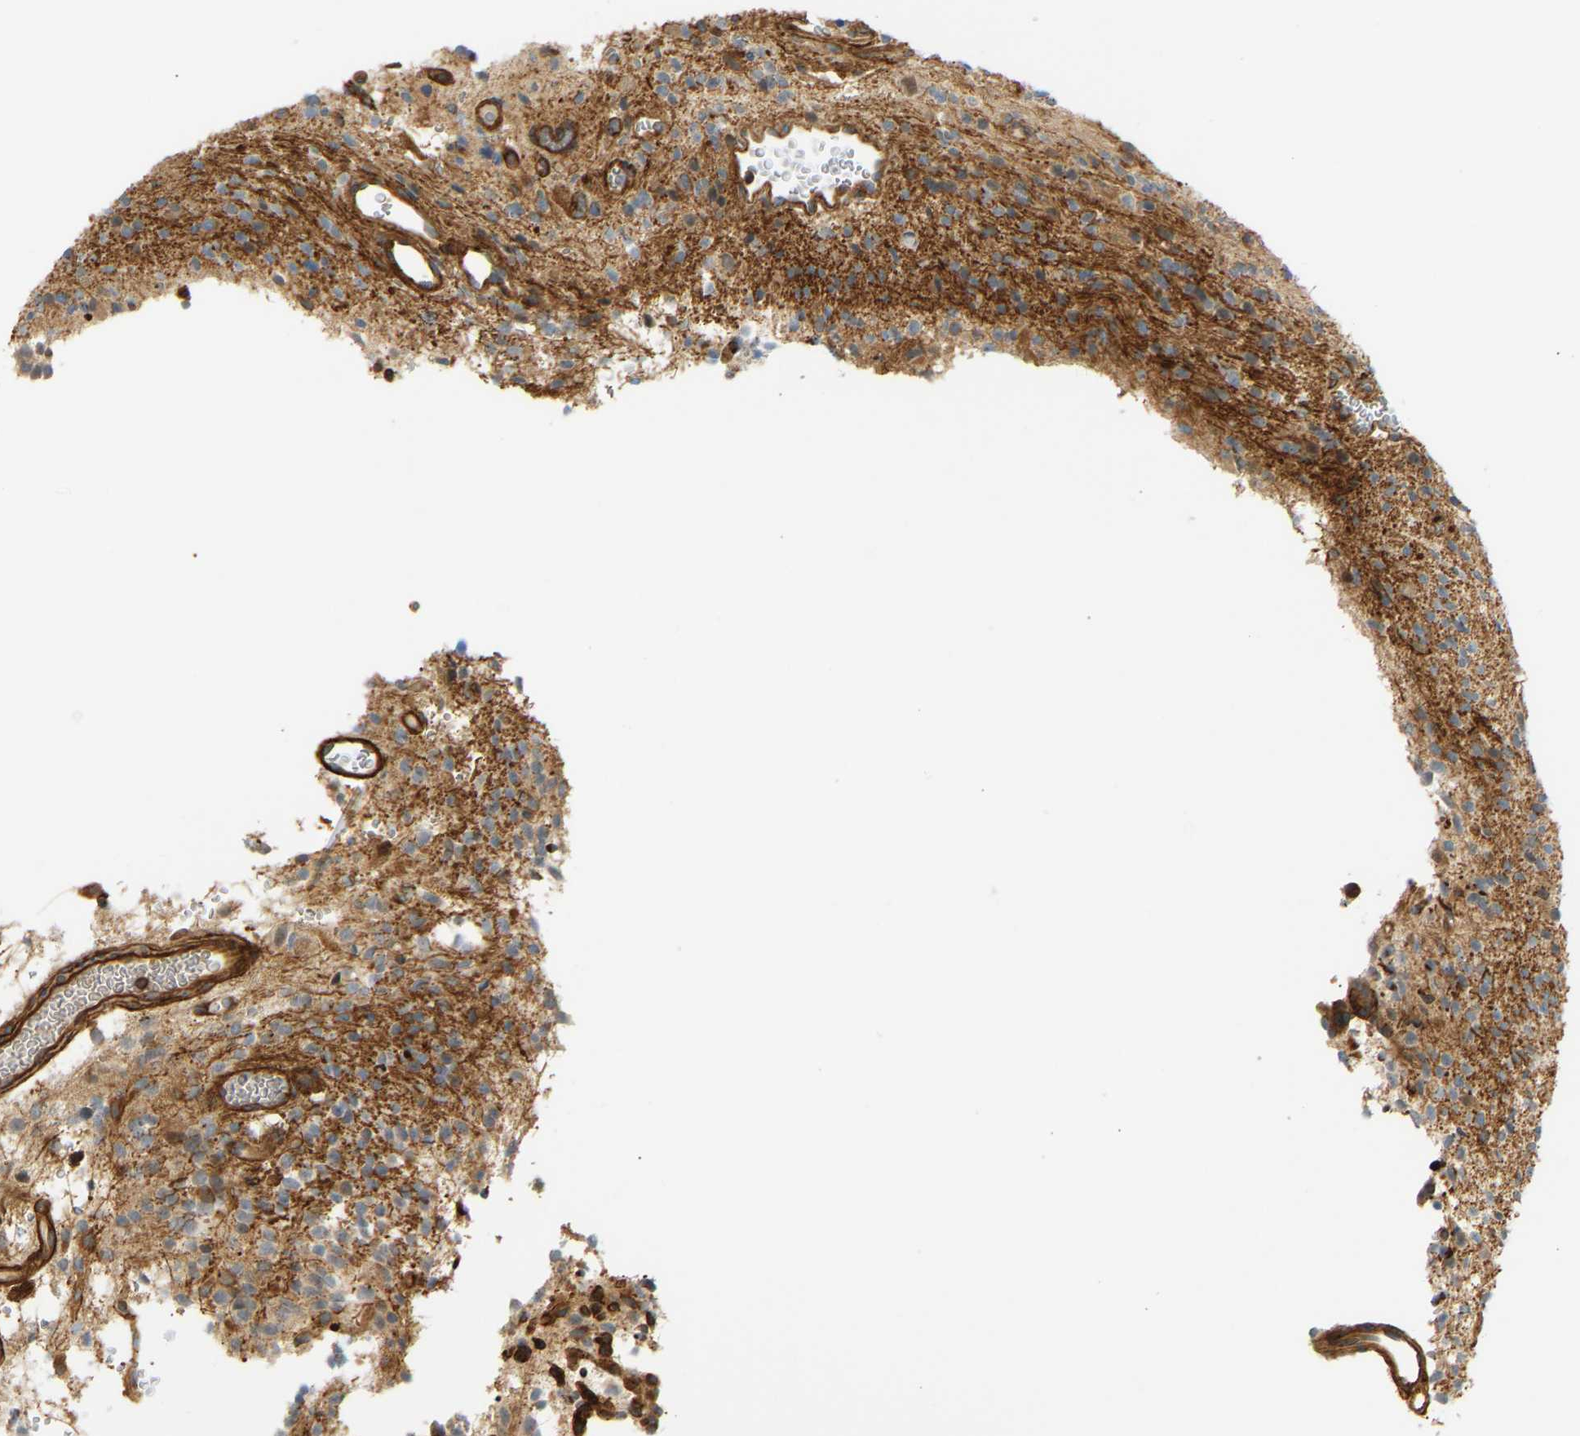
{"staining": {"intensity": "moderate", "quantity": "<25%", "location": "cytoplasmic/membranous"}, "tissue": "glioma", "cell_type": "Tumor cells", "image_type": "cancer", "snomed": [{"axis": "morphology", "description": "Glioma, malignant, High grade"}, {"axis": "topography", "description": "Brain"}], "caption": "Immunohistochemistry (IHC) photomicrograph of neoplastic tissue: glioma stained using IHC reveals low levels of moderate protein expression localized specifically in the cytoplasmic/membranous of tumor cells, appearing as a cytoplasmic/membranous brown color.", "gene": "PLCG2", "patient": {"sex": "male", "age": 34}}